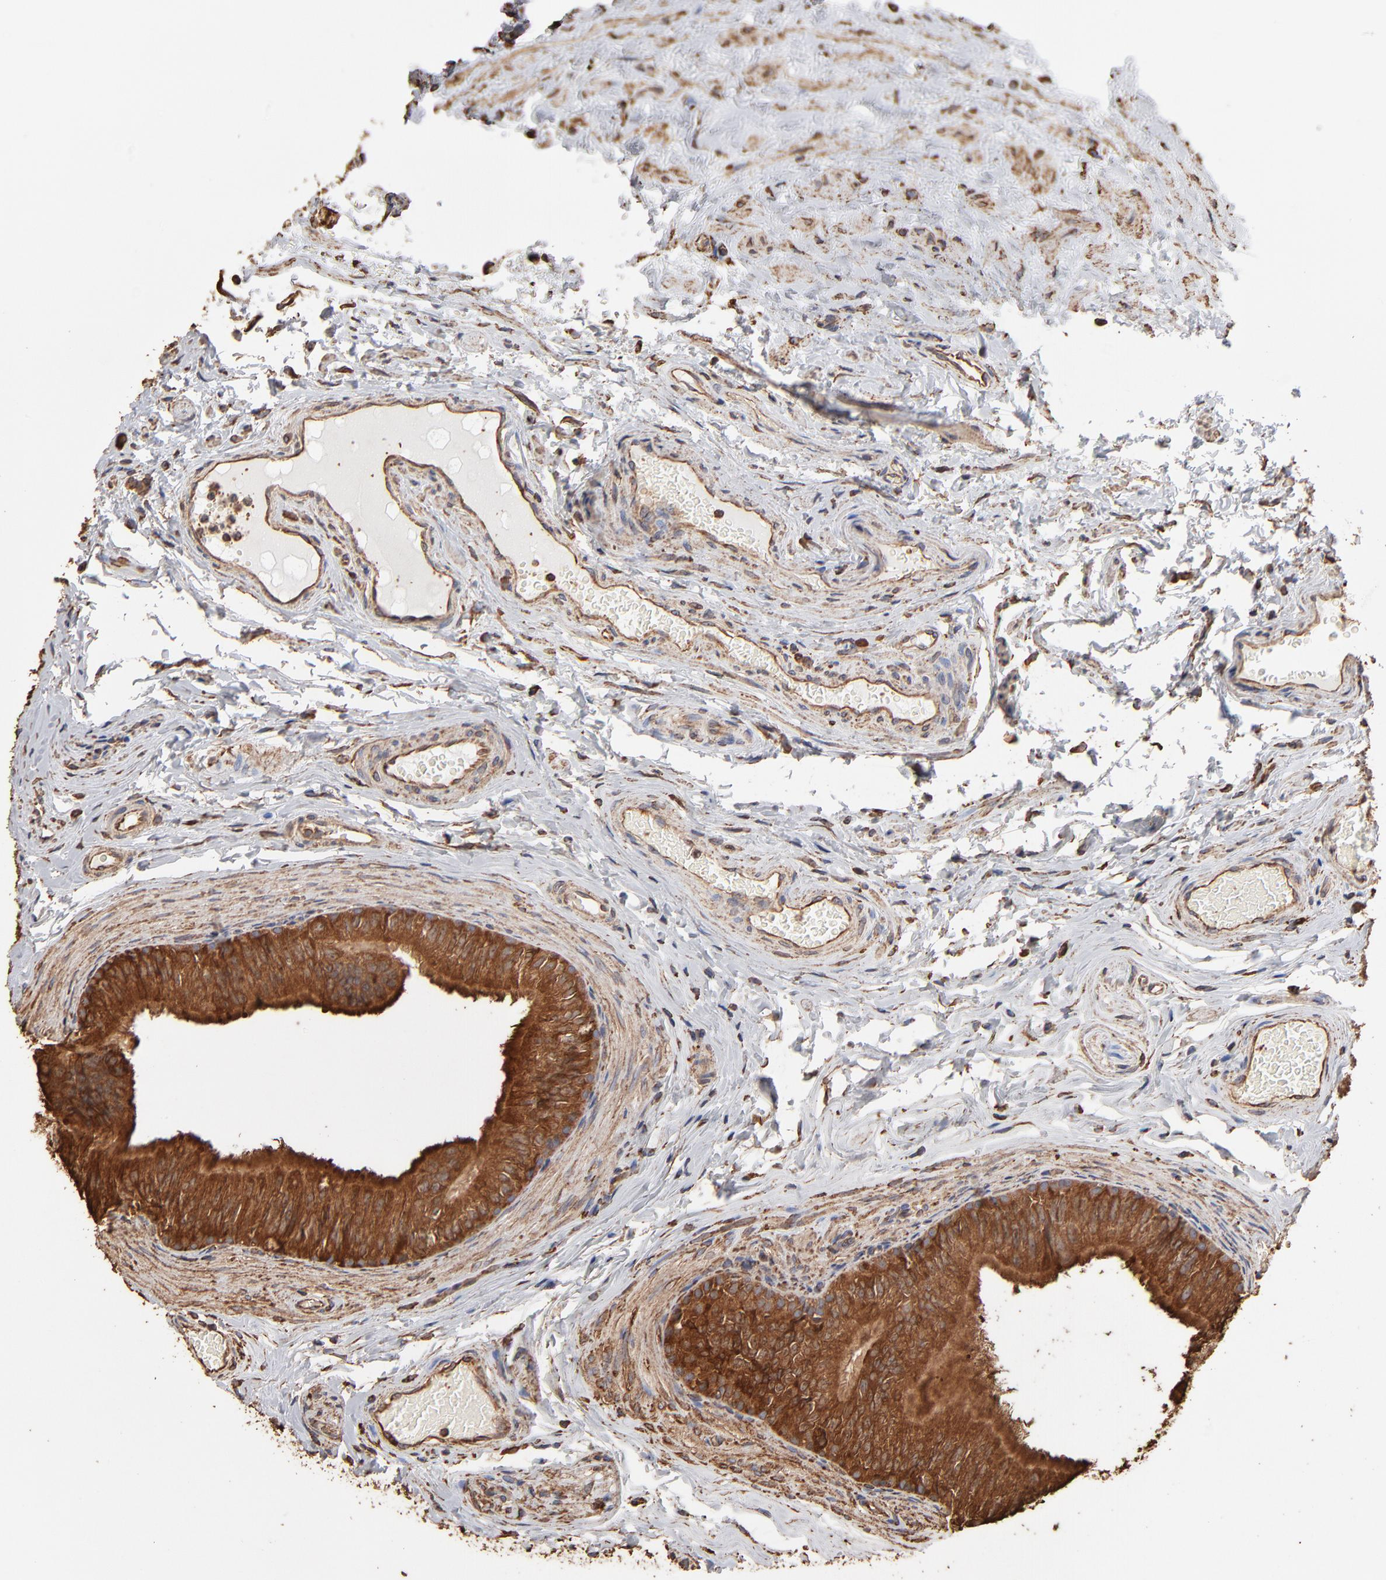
{"staining": {"intensity": "strong", "quantity": ">75%", "location": "cytoplasmic/membranous"}, "tissue": "epididymis", "cell_type": "Glandular cells", "image_type": "normal", "snomed": [{"axis": "morphology", "description": "Normal tissue, NOS"}, {"axis": "topography", "description": "Testis"}, {"axis": "topography", "description": "Epididymis"}], "caption": "Approximately >75% of glandular cells in benign epididymis exhibit strong cytoplasmic/membranous protein expression as visualized by brown immunohistochemical staining.", "gene": "PDIA3", "patient": {"sex": "male", "age": 36}}